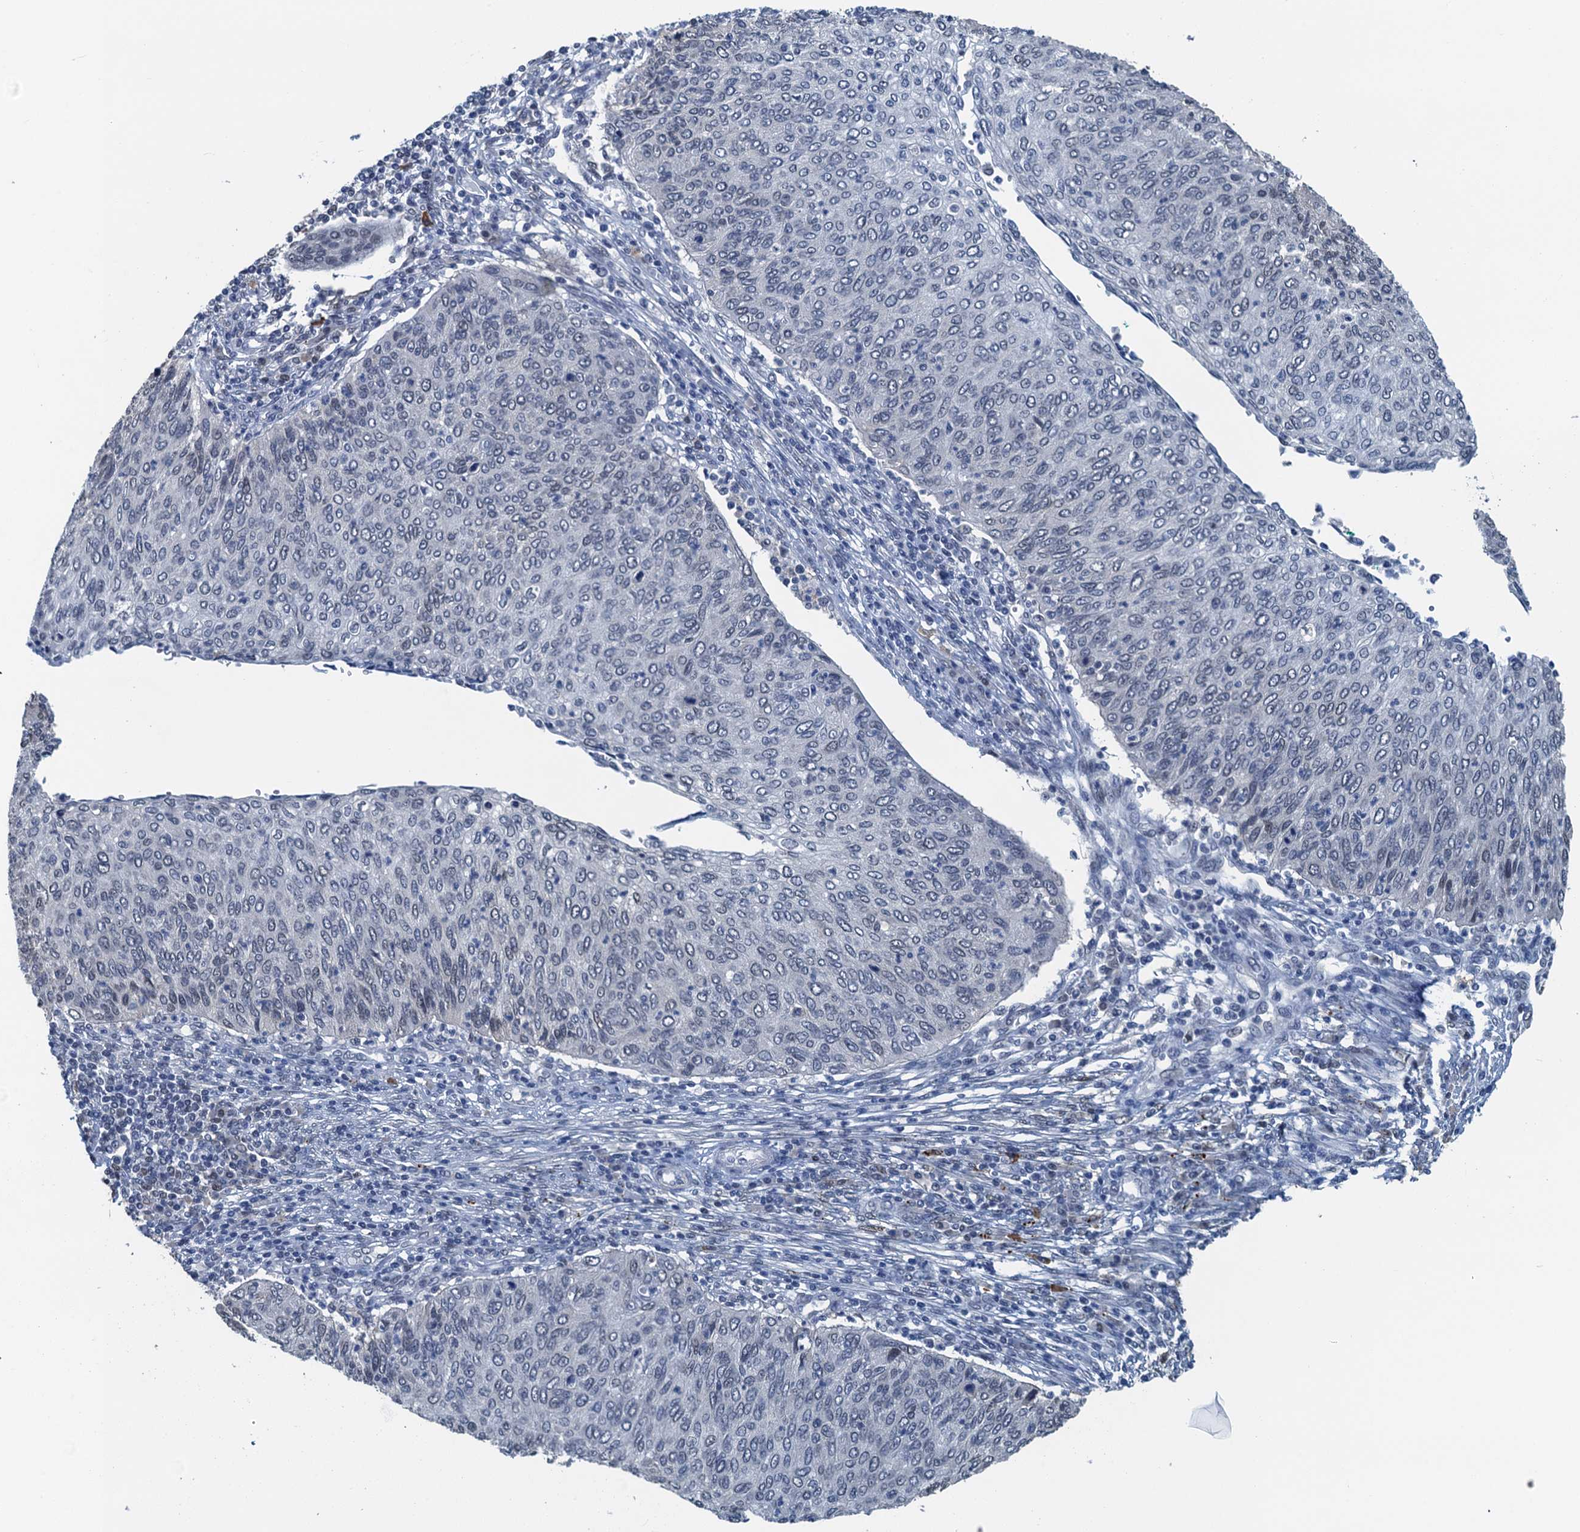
{"staining": {"intensity": "negative", "quantity": "none", "location": "none"}, "tissue": "cervical cancer", "cell_type": "Tumor cells", "image_type": "cancer", "snomed": [{"axis": "morphology", "description": "Squamous cell carcinoma, NOS"}, {"axis": "topography", "description": "Cervix"}], "caption": "IHC of human cervical squamous cell carcinoma exhibits no positivity in tumor cells.", "gene": "AHCY", "patient": {"sex": "female", "age": 38}}